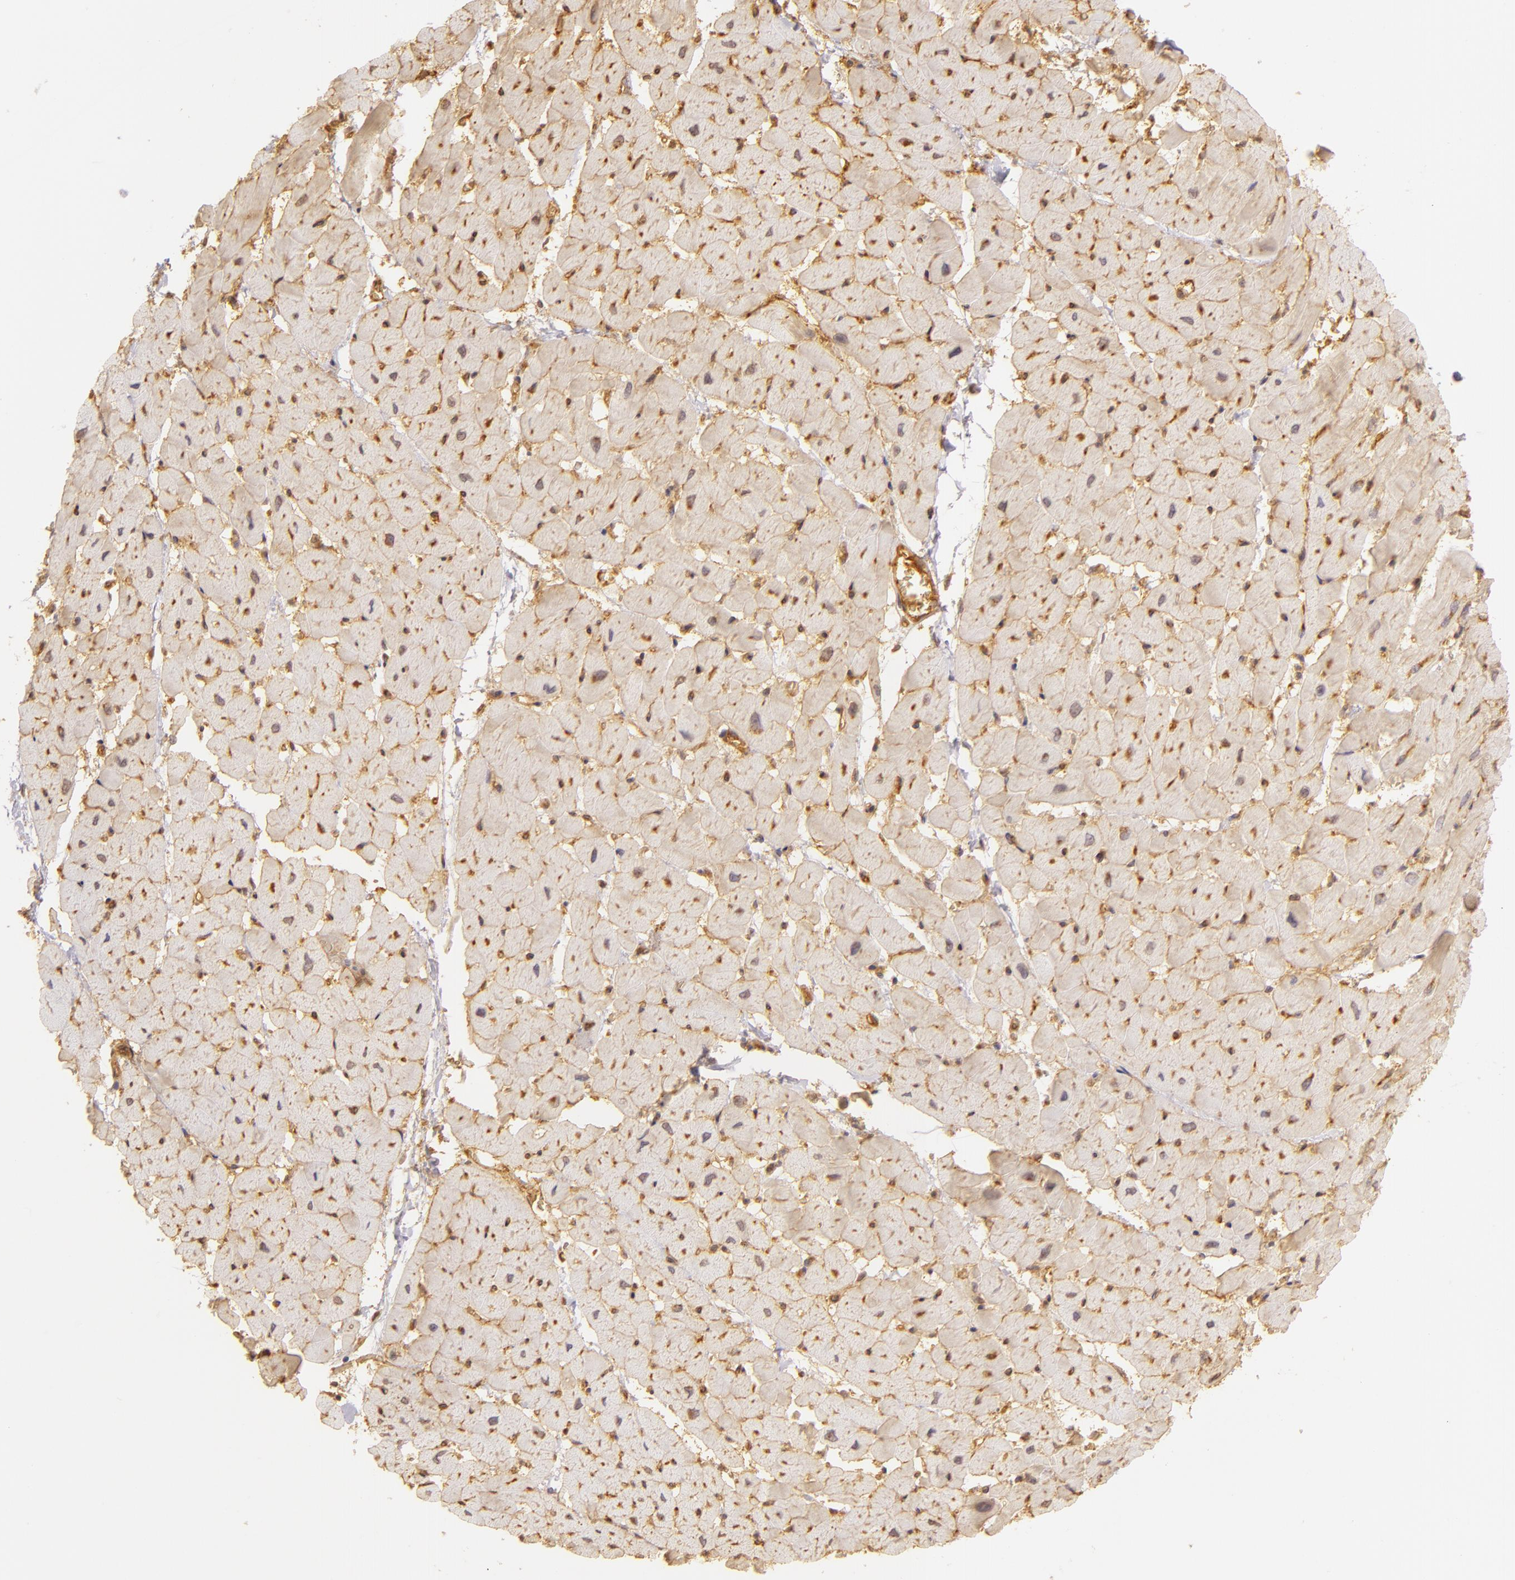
{"staining": {"intensity": "moderate", "quantity": "25%-75%", "location": "cytoplasmic/membranous"}, "tissue": "heart muscle", "cell_type": "Cardiomyocytes", "image_type": "normal", "snomed": [{"axis": "morphology", "description": "Normal tissue, NOS"}, {"axis": "topography", "description": "Heart"}], "caption": "DAB immunohistochemical staining of benign heart muscle demonstrates moderate cytoplasmic/membranous protein expression in about 25%-75% of cardiomyocytes. (DAB (3,3'-diaminobenzidine) IHC with brightfield microscopy, high magnification).", "gene": "CD59", "patient": {"sex": "male", "age": 45}}